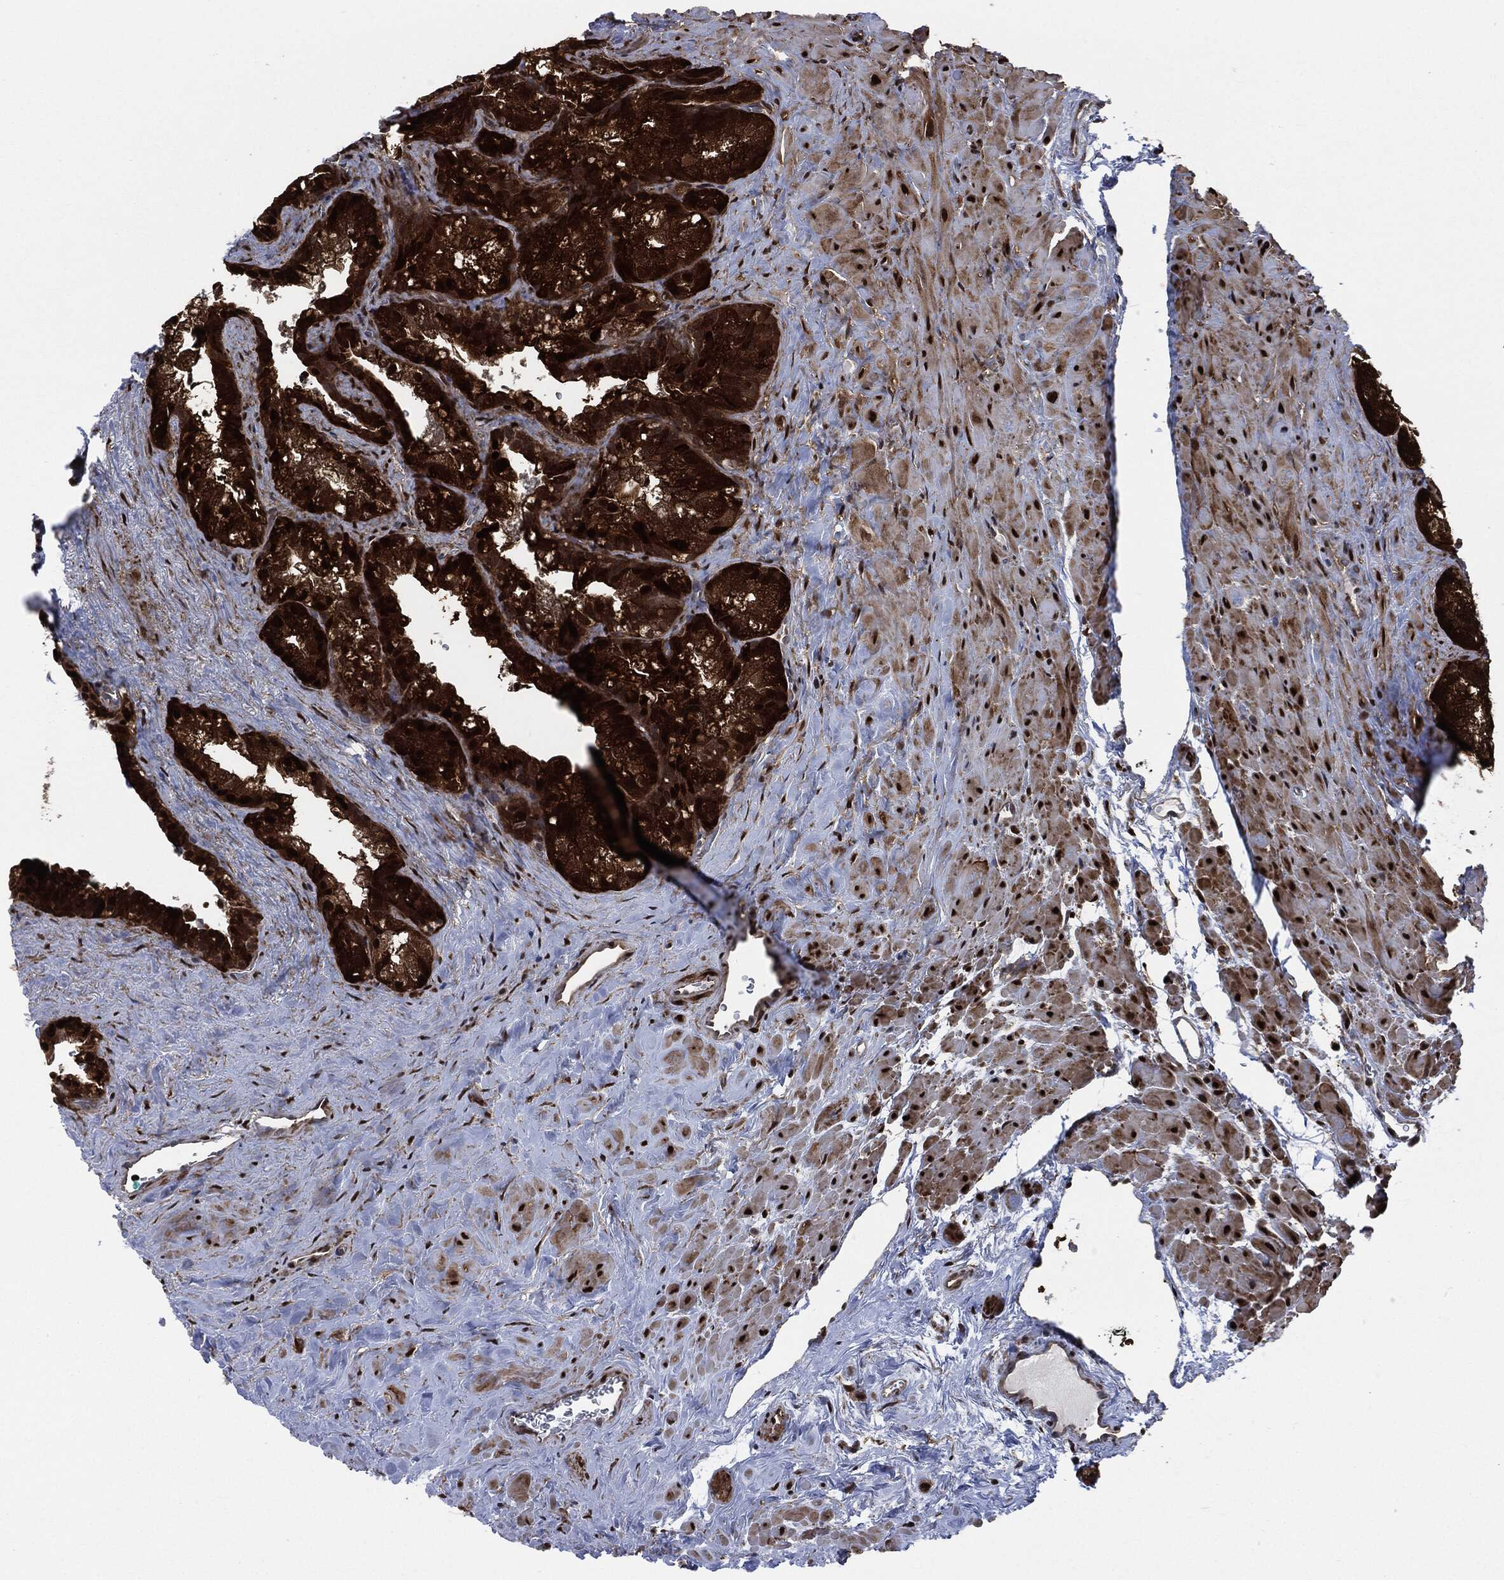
{"staining": {"intensity": "strong", "quantity": ">75%", "location": "cytoplasmic/membranous,nuclear"}, "tissue": "seminal vesicle", "cell_type": "Glandular cells", "image_type": "normal", "snomed": [{"axis": "morphology", "description": "Normal tissue, NOS"}, {"axis": "topography", "description": "Seminal veicle"}], "caption": "Human seminal vesicle stained for a protein (brown) reveals strong cytoplasmic/membranous,nuclear positive staining in about >75% of glandular cells.", "gene": "DCTN1", "patient": {"sex": "male", "age": 72}}